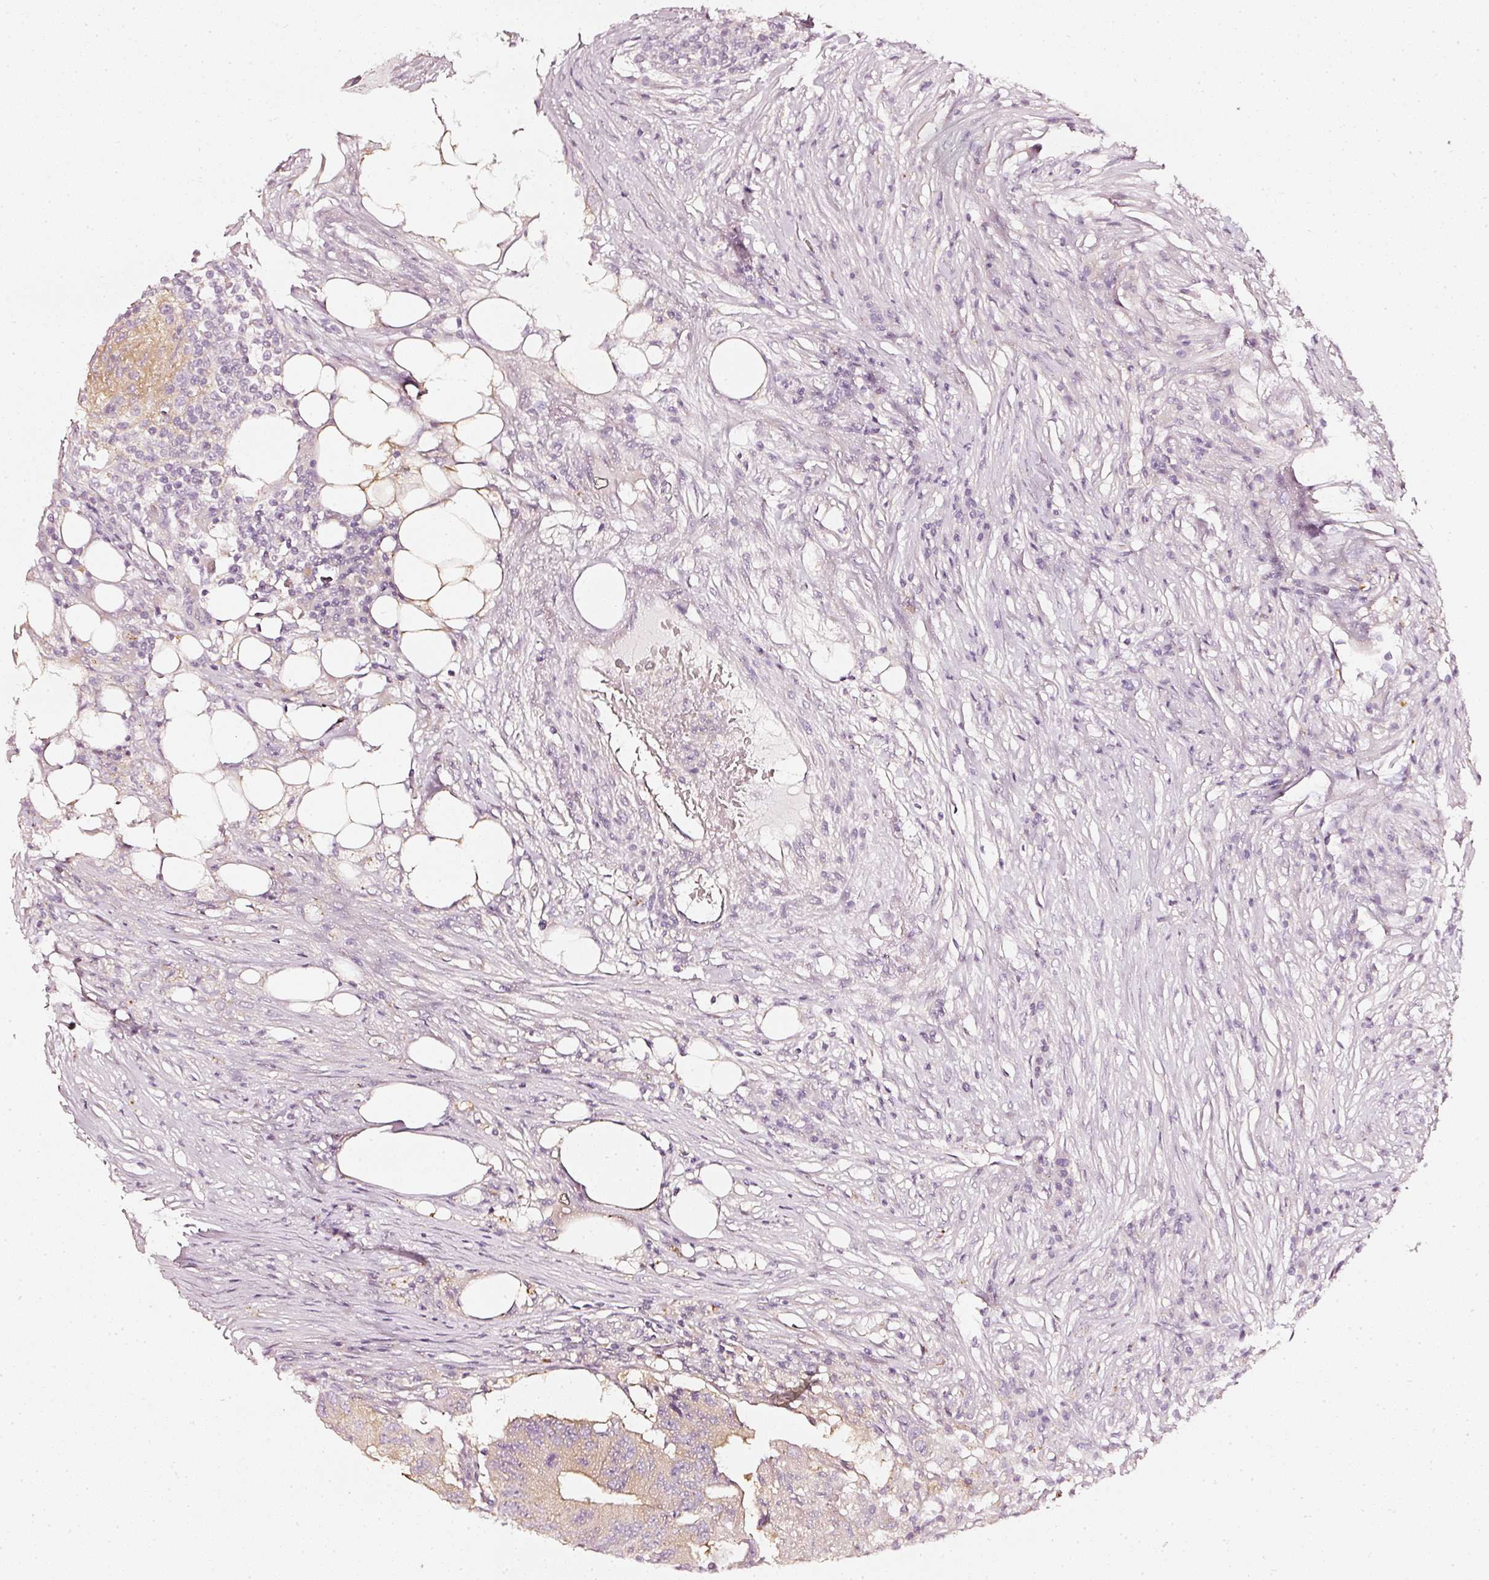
{"staining": {"intensity": "moderate", "quantity": "25%-75%", "location": "cytoplasmic/membranous"}, "tissue": "colorectal cancer", "cell_type": "Tumor cells", "image_type": "cancer", "snomed": [{"axis": "morphology", "description": "Adenocarcinoma, NOS"}, {"axis": "topography", "description": "Colon"}], "caption": "Brown immunohistochemical staining in adenocarcinoma (colorectal) exhibits moderate cytoplasmic/membranous positivity in approximately 25%-75% of tumor cells.", "gene": "CNP", "patient": {"sex": "male", "age": 71}}